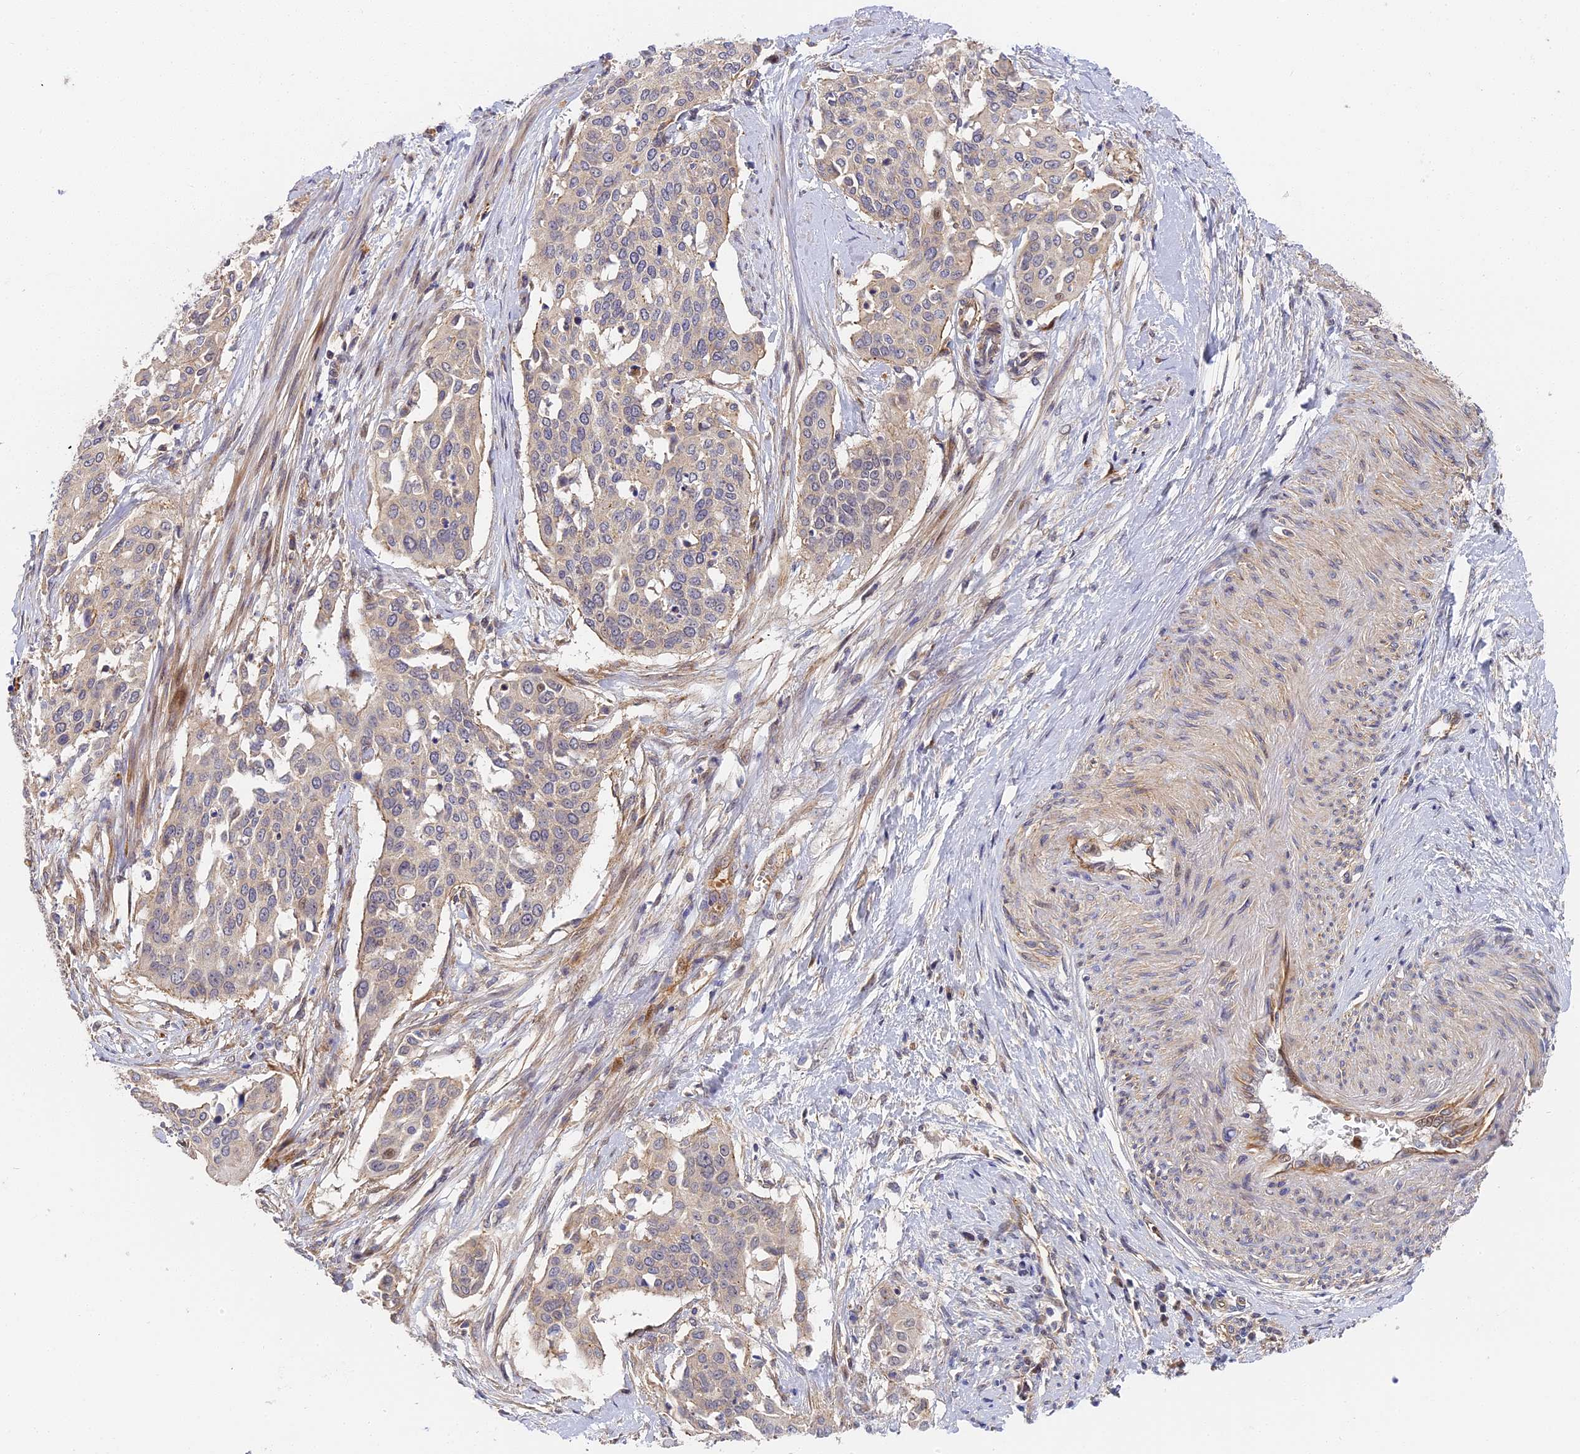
{"staining": {"intensity": "negative", "quantity": "none", "location": "none"}, "tissue": "cervical cancer", "cell_type": "Tumor cells", "image_type": "cancer", "snomed": [{"axis": "morphology", "description": "Squamous cell carcinoma, NOS"}, {"axis": "topography", "description": "Cervix"}], "caption": "An IHC photomicrograph of cervical cancer (squamous cell carcinoma) is shown. There is no staining in tumor cells of cervical cancer (squamous cell carcinoma).", "gene": "MISP3", "patient": {"sex": "female", "age": 44}}